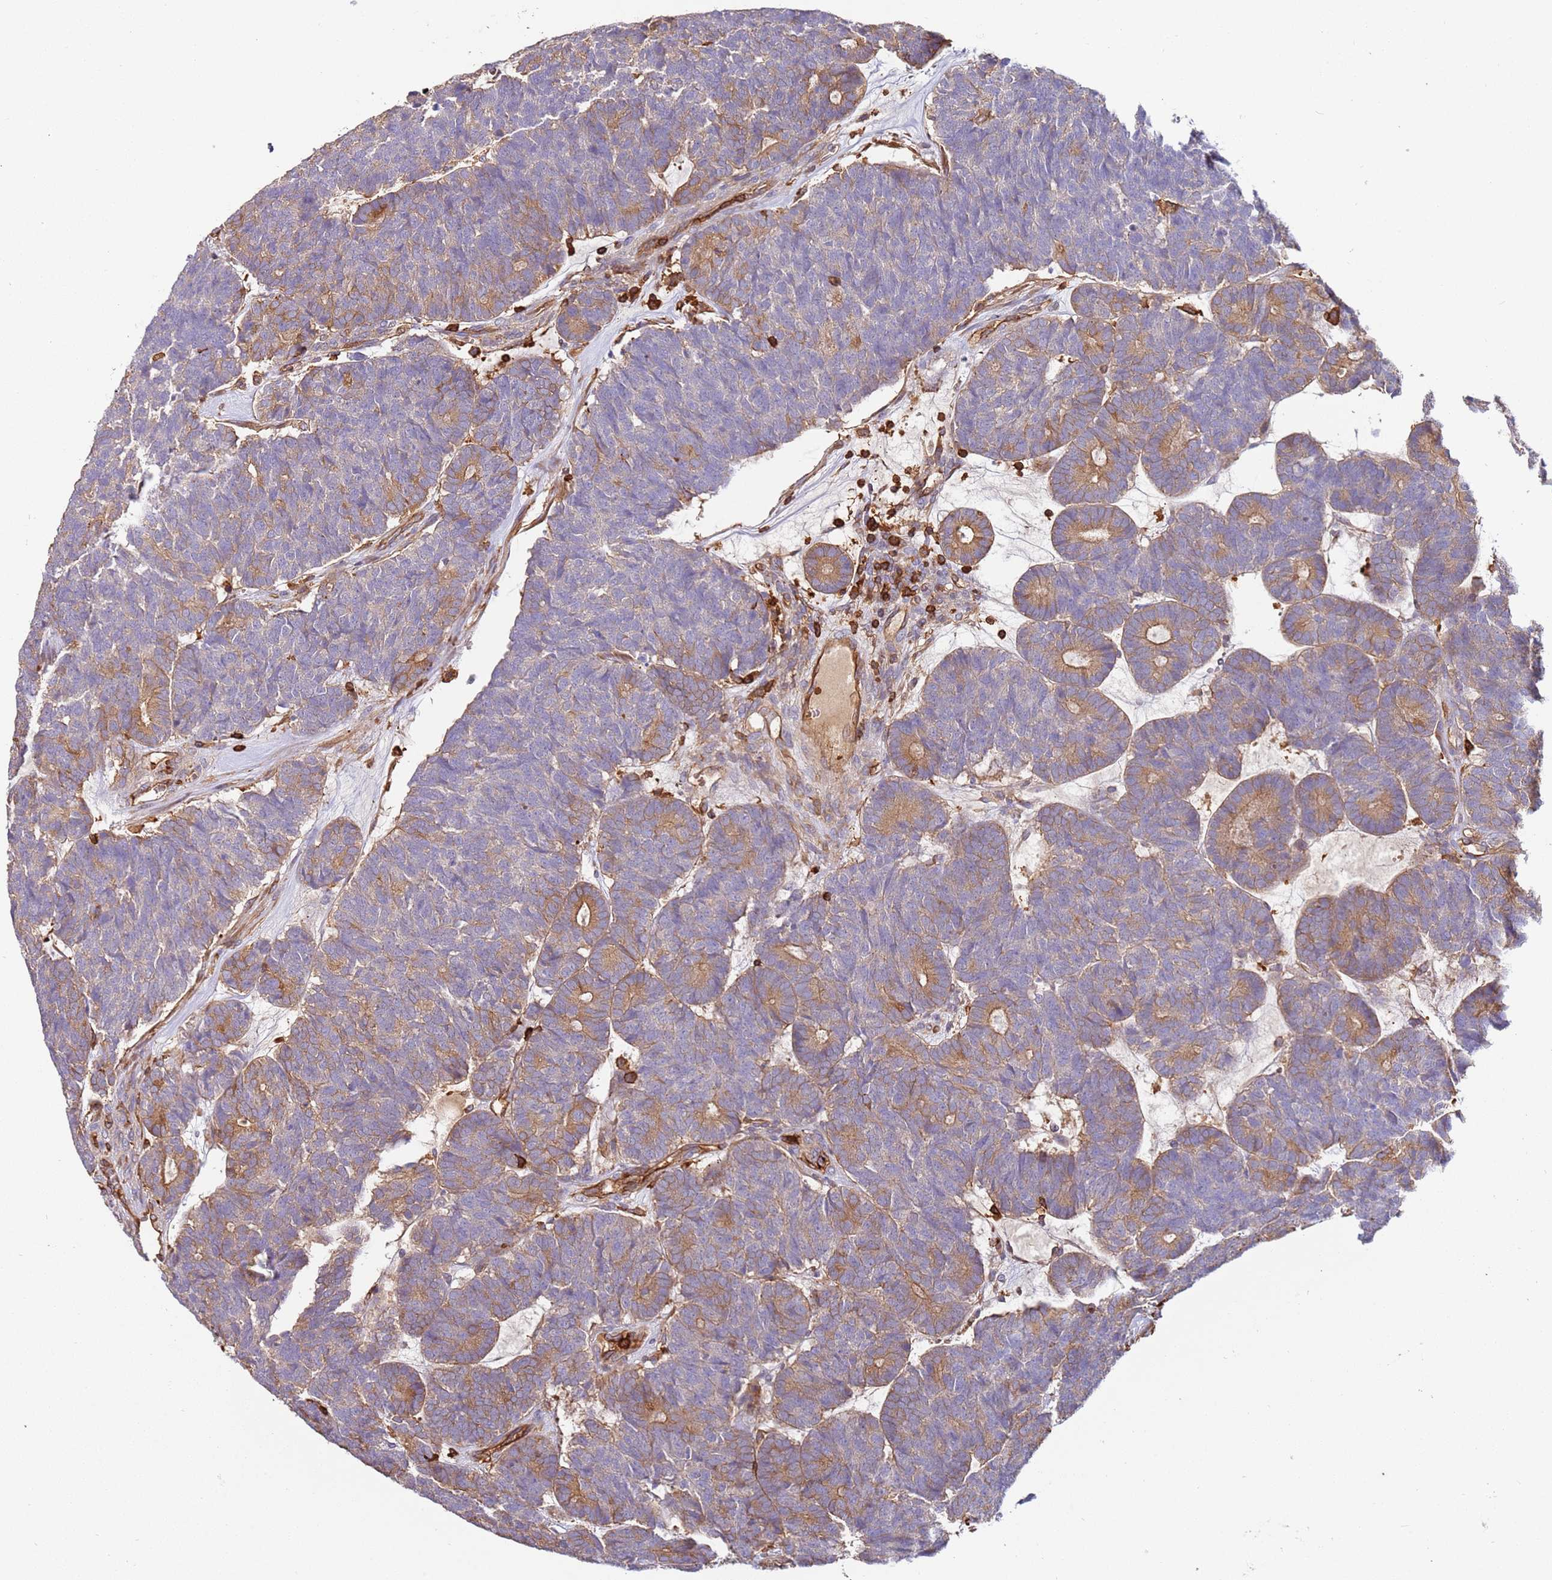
{"staining": {"intensity": "moderate", "quantity": "<25%", "location": "cytoplasmic/membranous"}, "tissue": "head and neck cancer", "cell_type": "Tumor cells", "image_type": "cancer", "snomed": [{"axis": "morphology", "description": "Adenocarcinoma, NOS"}, {"axis": "topography", "description": "Head-Neck"}], "caption": "About <25% of tumor cells in human head and neck adenocarcinoma show moderate cytoplasmic/membranous protein positivity as visualized by brown immunohistochemical staining.", "gene": "OR6P1", "patient": {"sex": "female", "age": 81}}